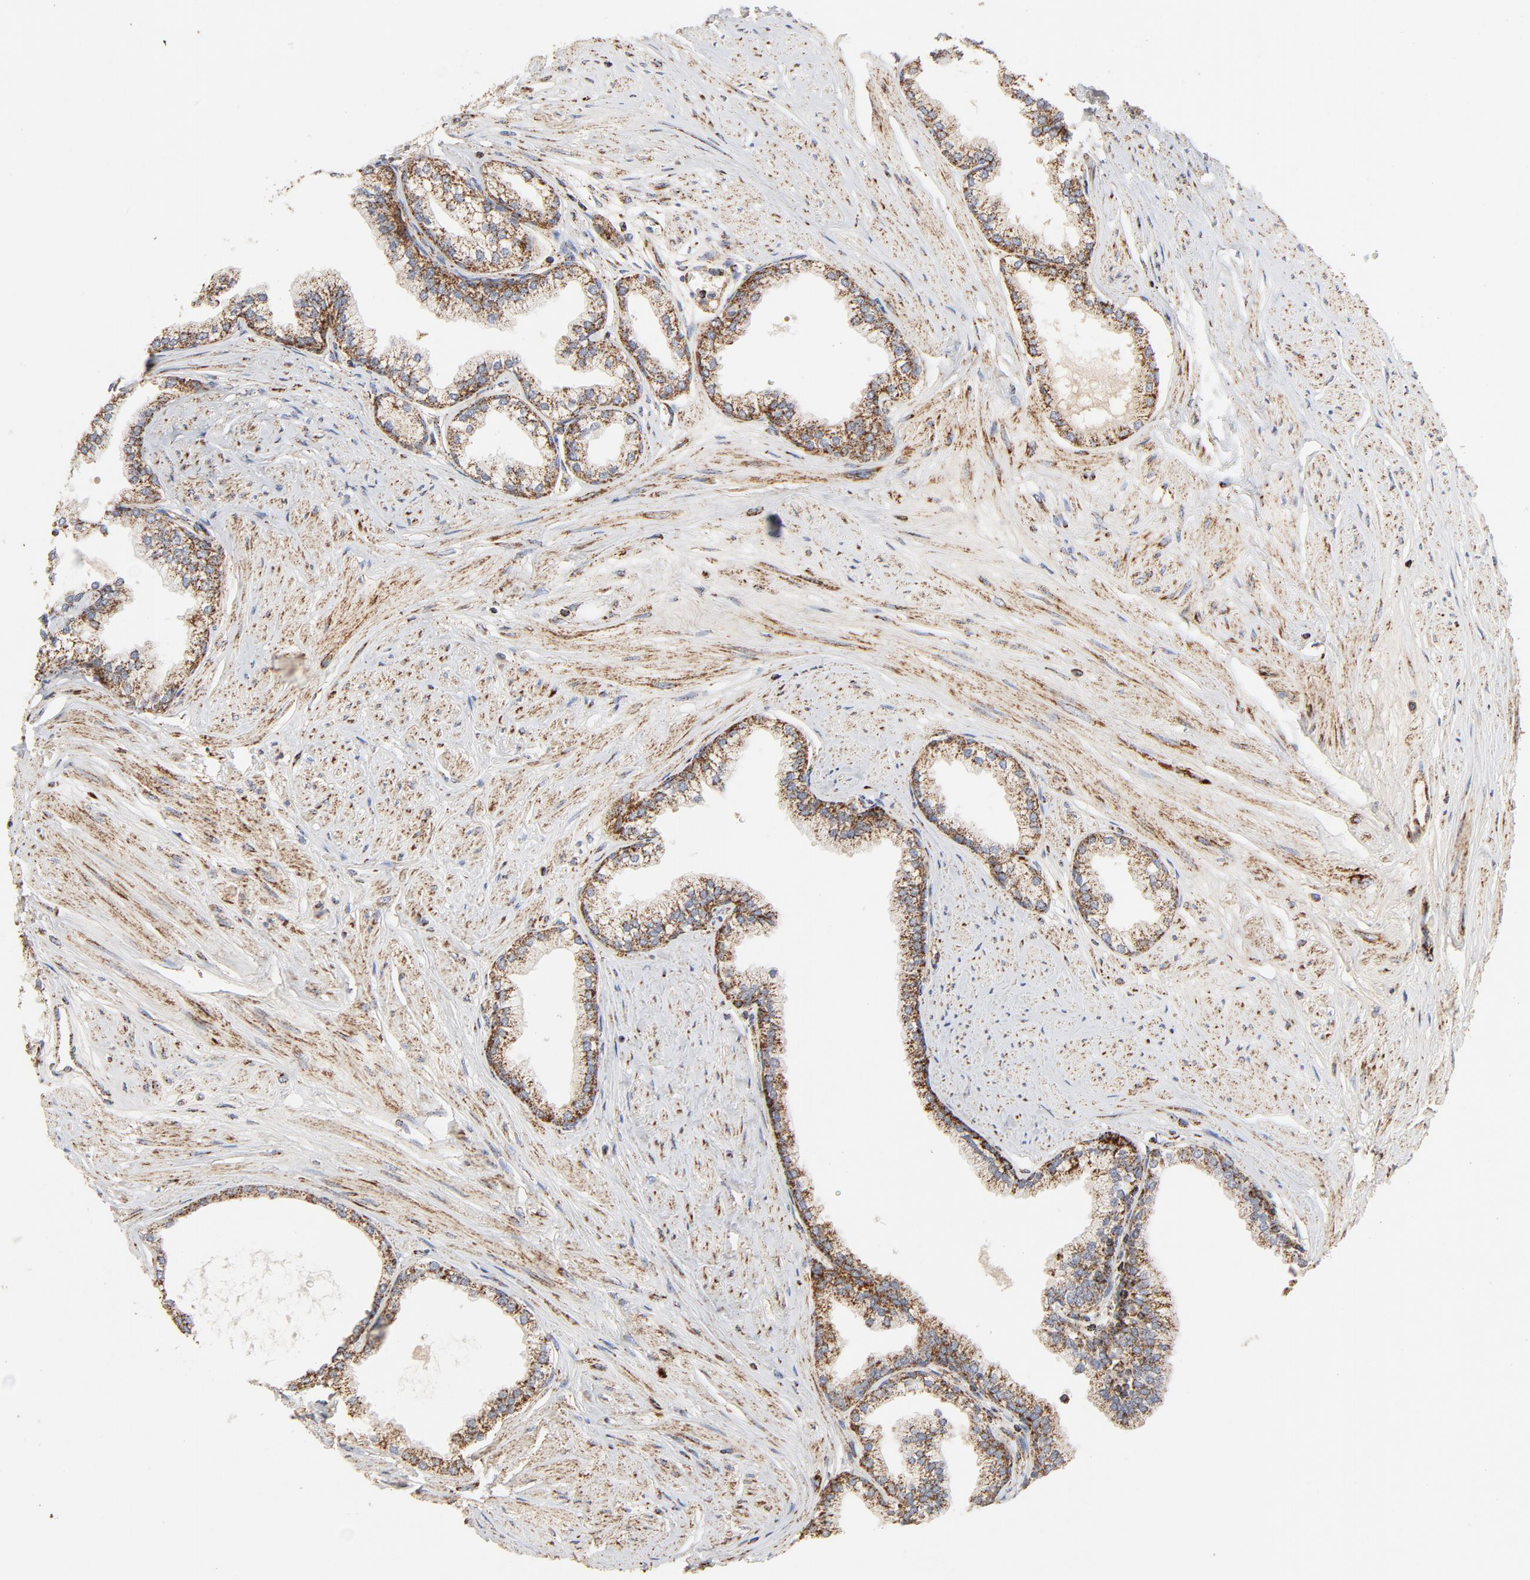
{"staining": {"intensity": "moderate", "quantity": ">75%", "location": "cytoplasmic/membranous"}, "tissue": "prostate", "cell_type": "Glandular cells", "image_type": "normal", "snomed": [{"axis": "morphology", "description": "Normal tissue, NOS"}, {"axis": "topography", "description": "Prostate"}], "caption": "Prostate stained with DAB immunohistochemistry exhibits medium levels of moderate cytoplasmic/membranous positivity in approximately >75% of glandular cells. Using DAB (brown) and hematoxylin (blue) stains, captured at high magnification using brightfield microscopy.", "gene": "PCNX4", "patient": {"sex": "male", "age": 64}}